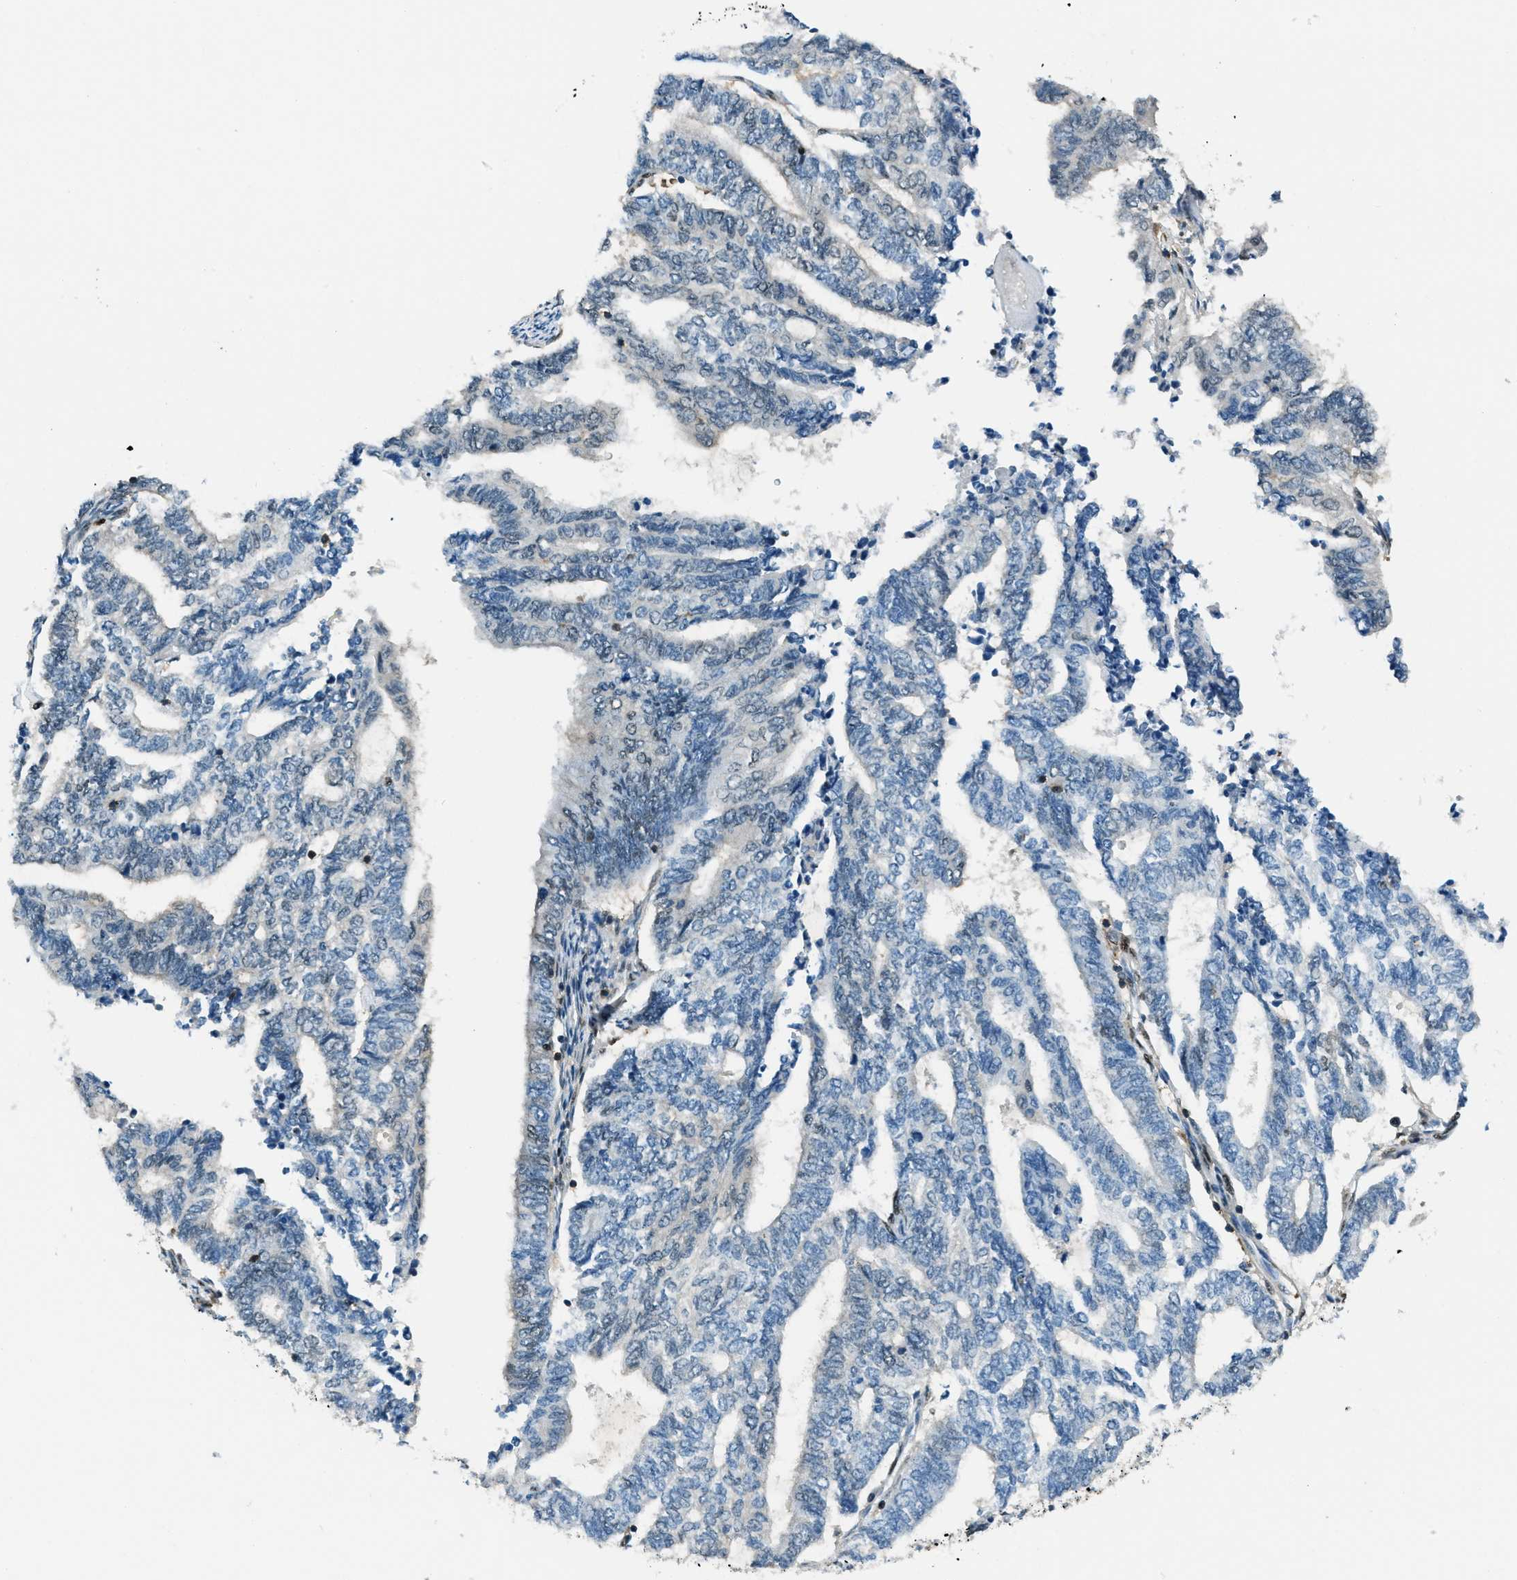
{"staining": {"intensity": "negative", "quantity": "none", "location": "none"}, "tissue": "endometrial cancer", "cell_type": "Tumor cells", "image_type": "cancer", "snomed": [{"axis": "morphology", "description": "Adenocarcinoma, NOS"}, {"axis": "topography", "description": "Uterus"}, {"axis": "topography", "description": "Endometrium"}], "caption": "Immunohistochemical staining of human endometrial cancer reveals no significant staining in tumor cells.", "gene": "OGFR", "patient": {"sex": "female", "age": 70}}